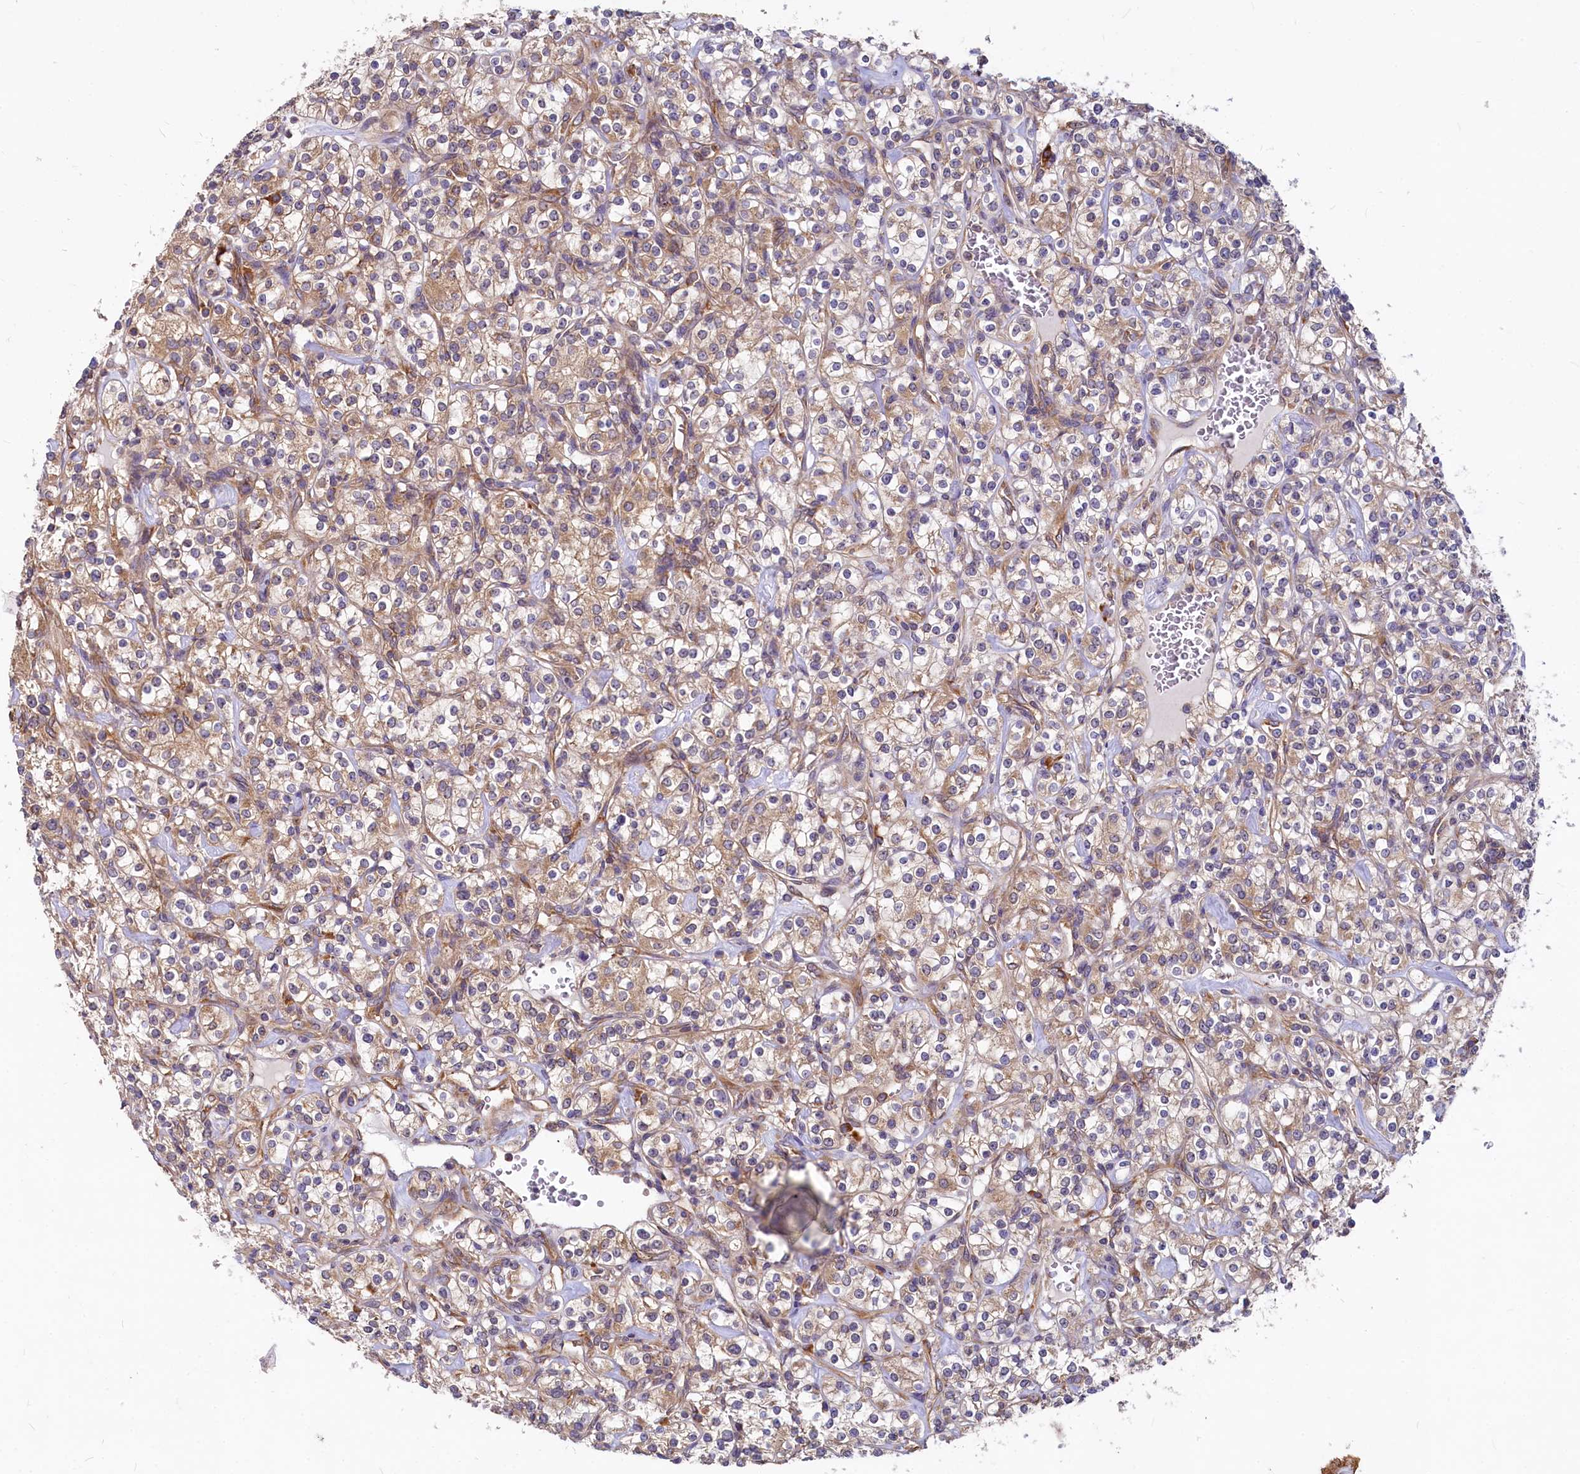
{"staining": {"intensity": "moderate", "quantity": ">75%", "location": "cytoplasmic/membranous"}, "tissue": "renal cancer", "cell_type": "Tumor cells", "image_type": "cancer", "snomed": [{"axis": "morphology", "description": "Adenocarcinoma, NOS"}, {"axis": "topography", "description": "Kidney"}], "caption": "Tumor cells demonstrate medium levels of moderate cytoplasmic/membranous expression in about >75% of cells in human renal adenocarcinoma.", "gene": "EIF2B2", "patient": {"sex": "male", "age": 77}}